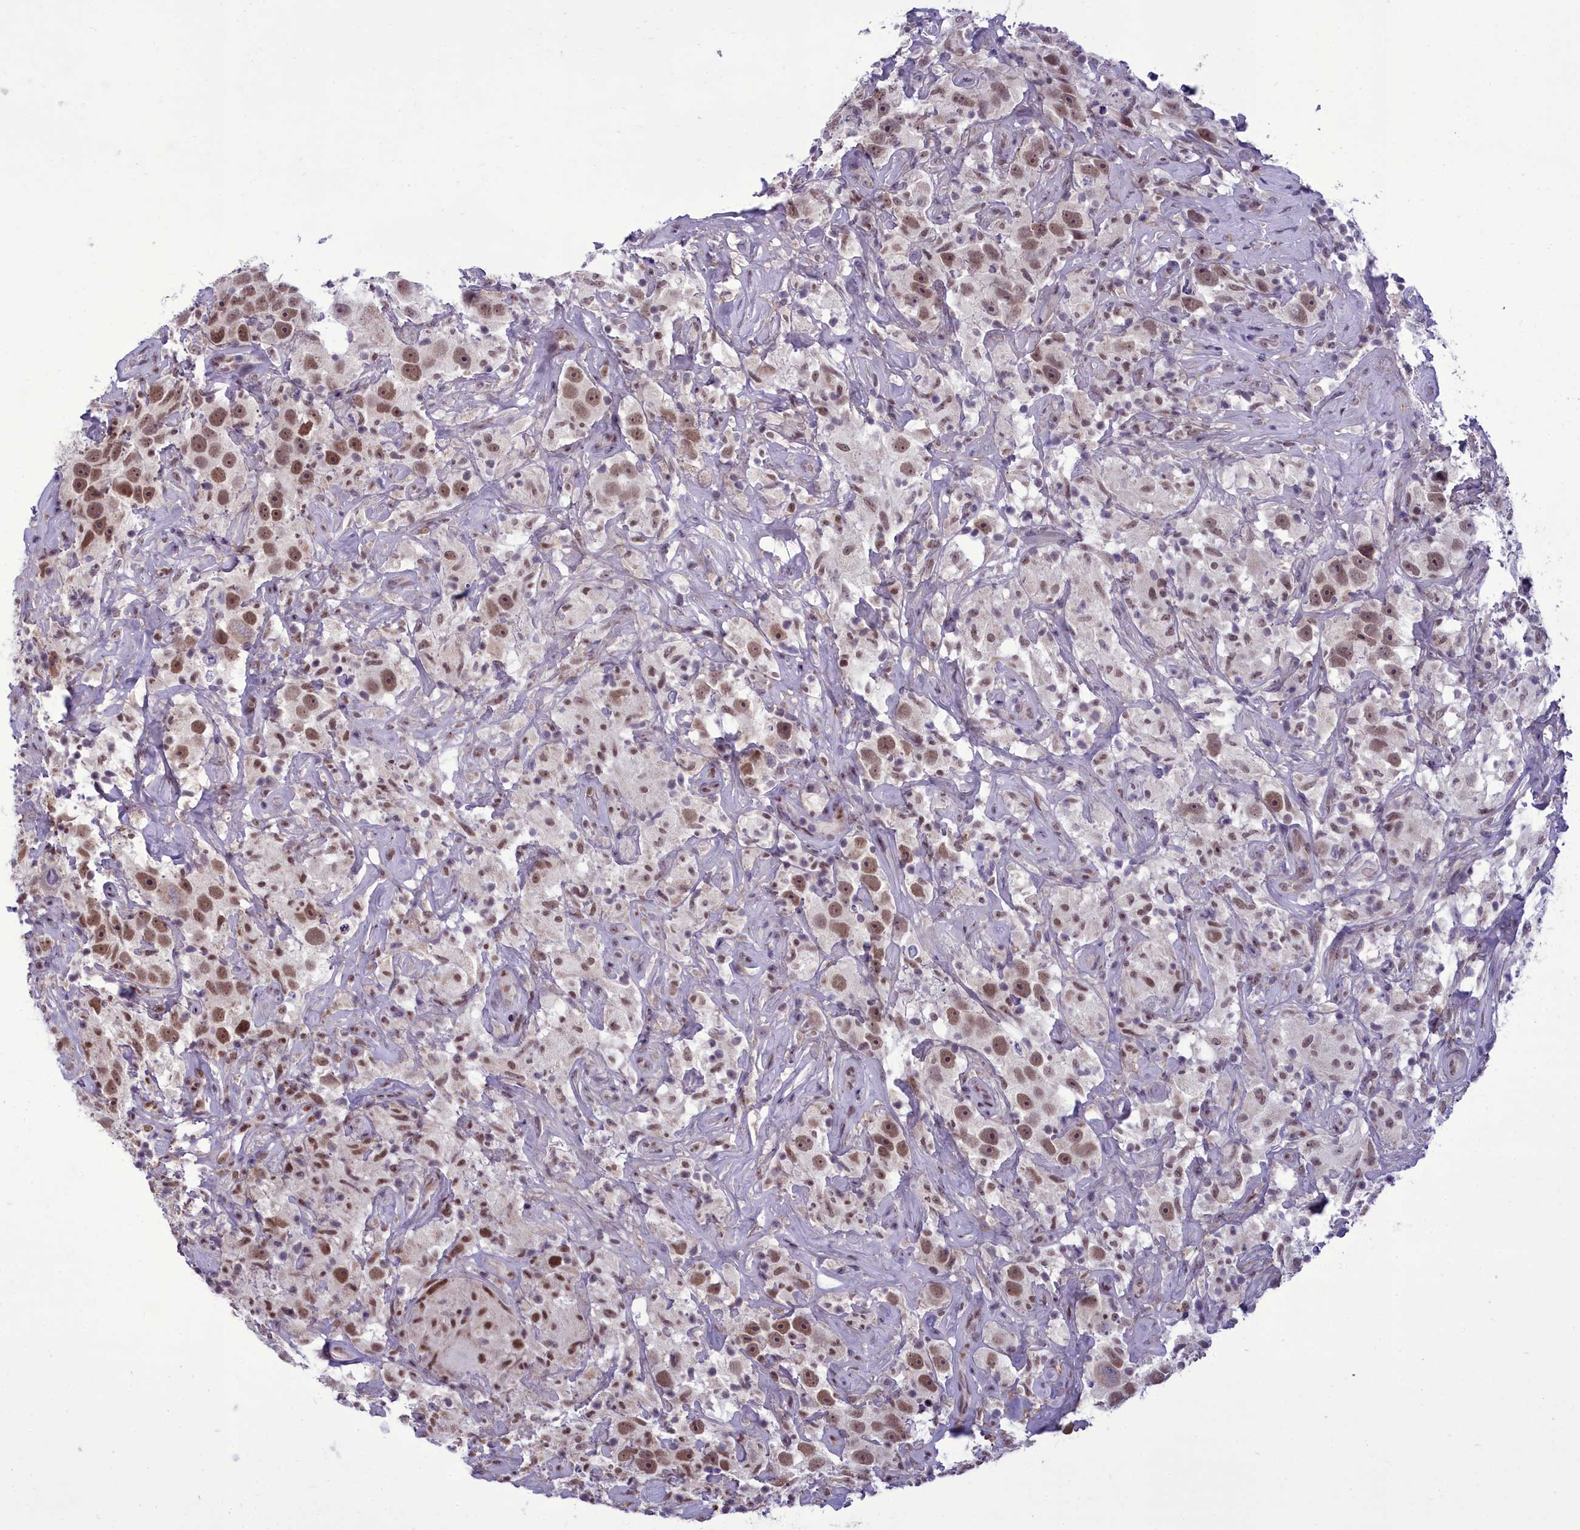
{"staining": {"intensity": "moderate", "quantity": ">75%", "location": "nuclear"}, "tissue": "testis cancer", "cell_type": "Tumor cells", "image_type": "cancer", "snomed": [{"axis": "morphology", "description": "Seminoma, NOS"}, {"axis": "topography", "description": "Testis"}], "caption": "Tumor cells demonstrate medium levels of moderate nuclear positivity in about >75% of cells in testis cancer (seminoma).", "gene": "CEACAM19", "patient": {"sex": "male", "age": 49}}